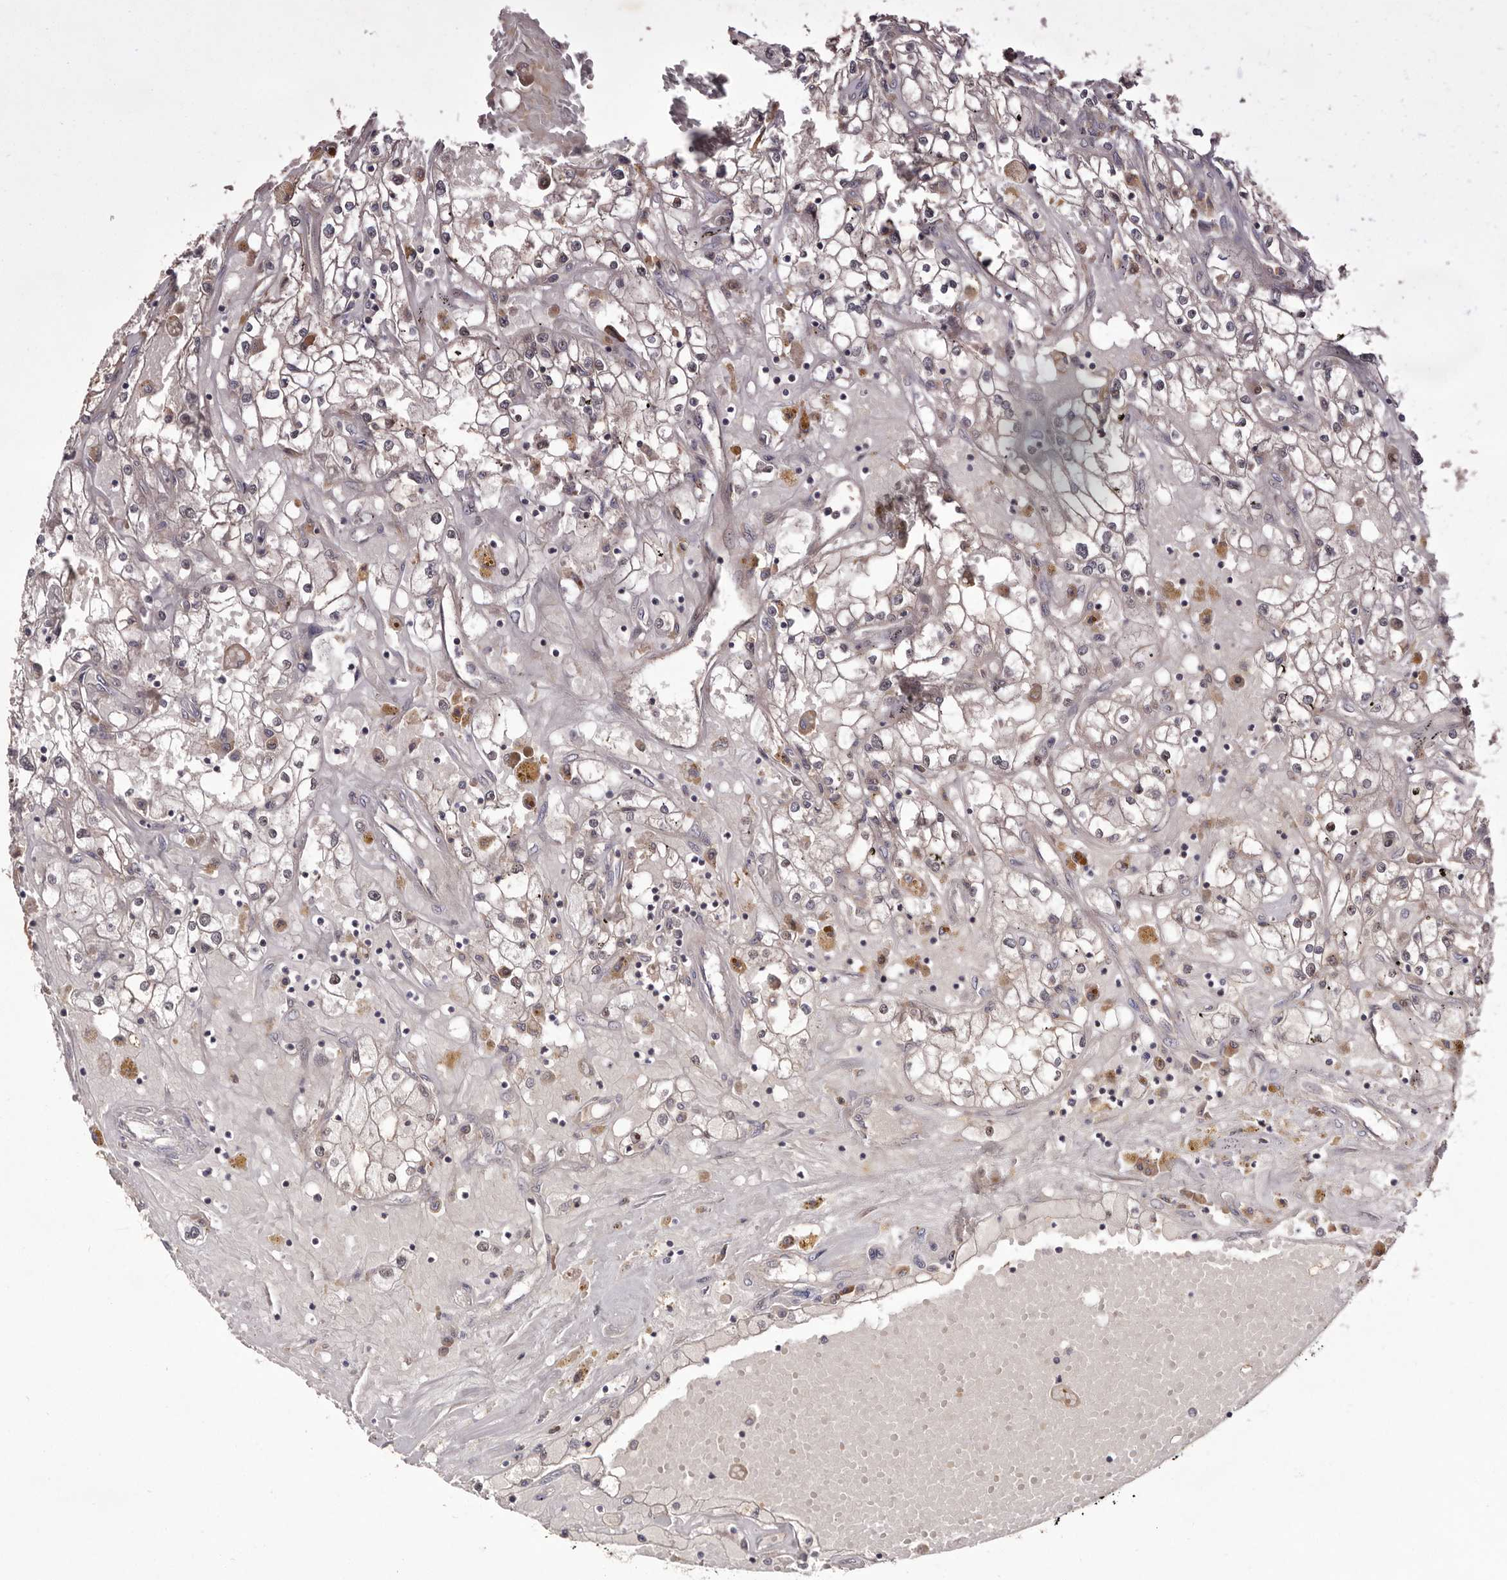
{"staining": {"intensity": "negative", "quantity": "none", "location": "none"}, "tissue": "renal cancer", "cell_type": "Tumor cells", "image_type": "cancer", "snomed": [{"axis": "morphology", "description": "Adenocarcinoma, NOS"}, {"axis": "topography", "description": "Kidney"}], "caption": "IHC image of human renal cancer (adenocarcinoma) stained for a protein (brown), which reveals no positivity in tumor cells. Brightfield microscopy of IHC stained with DAB (brown) and hematoxylin (blue), captured at high magnification.", "gene": "DOP1A", "patient": {"sex": "male", "age": 56}}